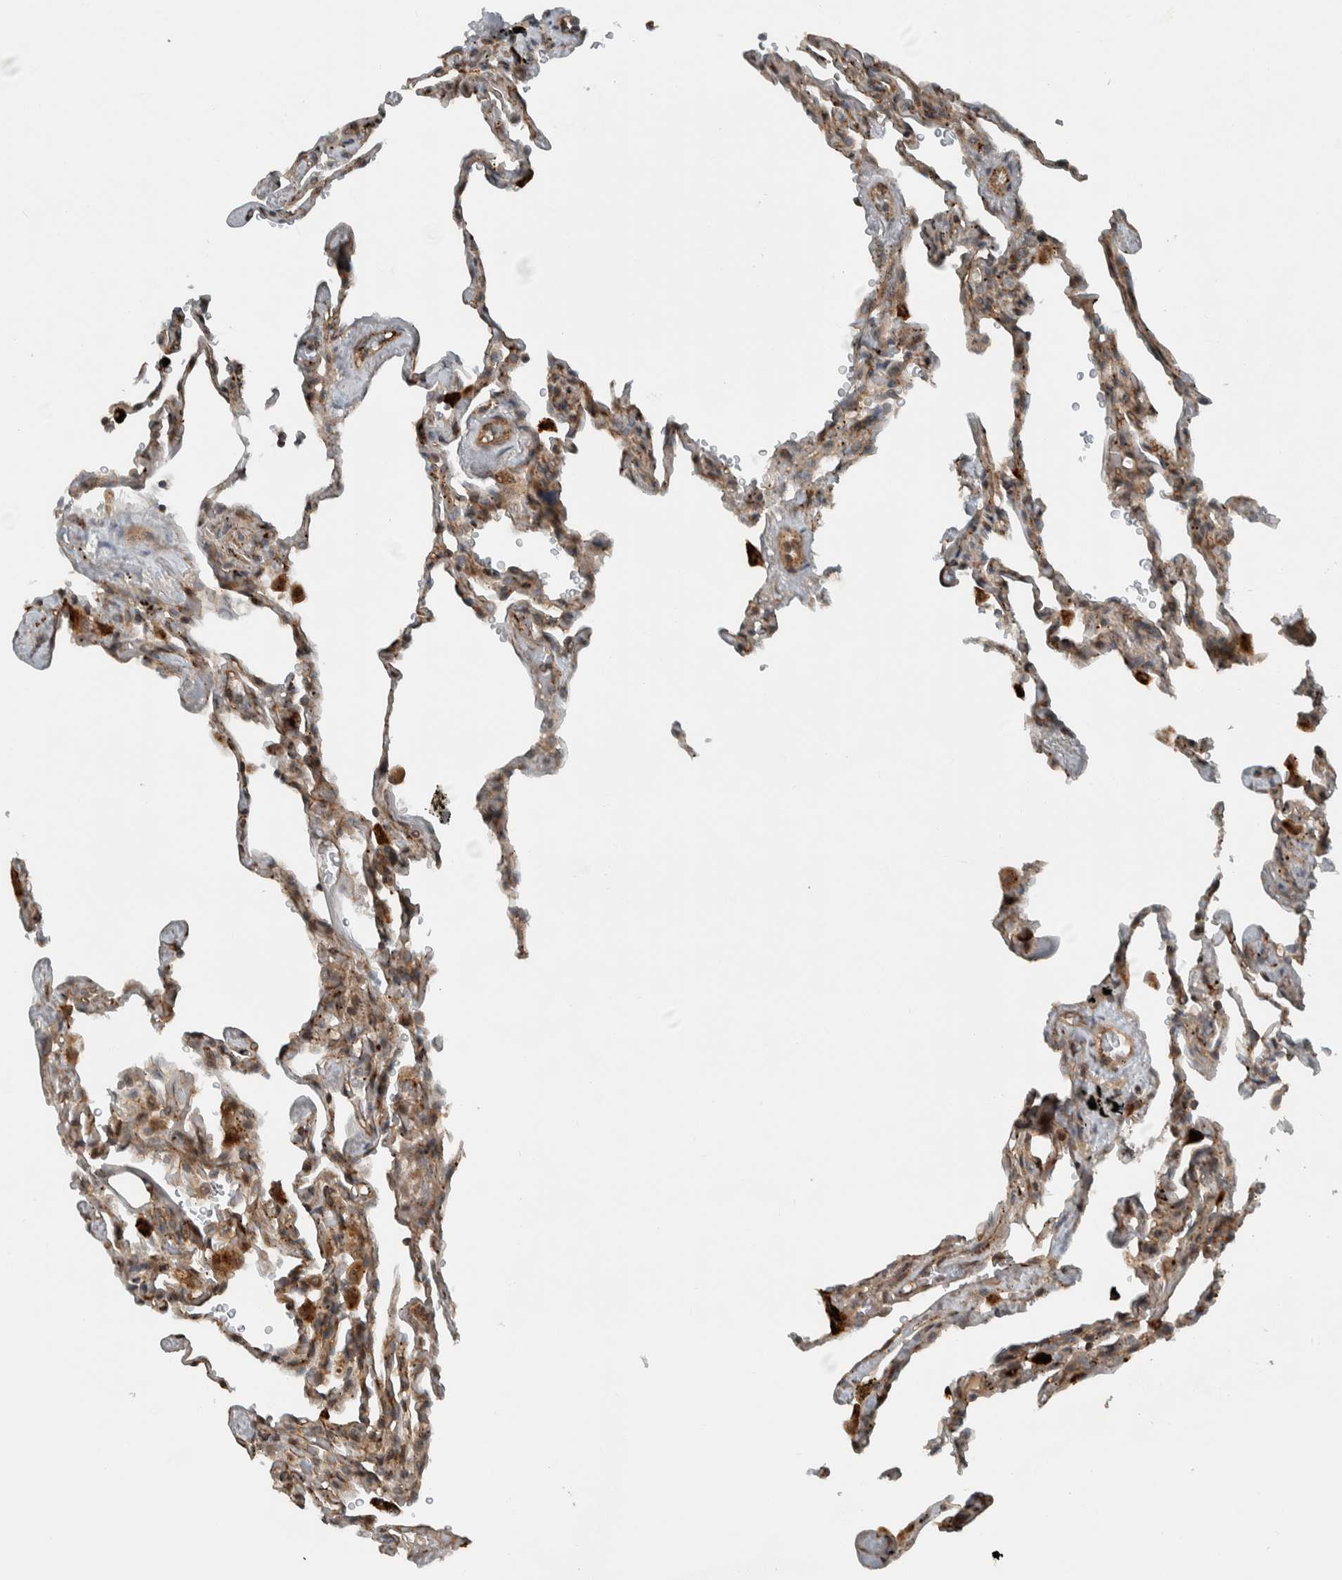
{"staining": {"intensity": "weak", "quantity": ">75%", "location": "cytoplasmic/membranous"}, "tissue": "lung", "cell_type": "Alveolar cells", "image_type": "normal", "snomed": [{"axis": "morphology", "description": "Normal tissue, NOS"}, {"axis": "topography", "description": "Lung"}], "caption": "Immunohistochemical staining of benign lung demonstrates weak cytoplasmic/membranous protein positivity in approximately >75% of alveolar cells.", "gene": "GIGYF1", "patient": {"sex": "male", "age": 59}}